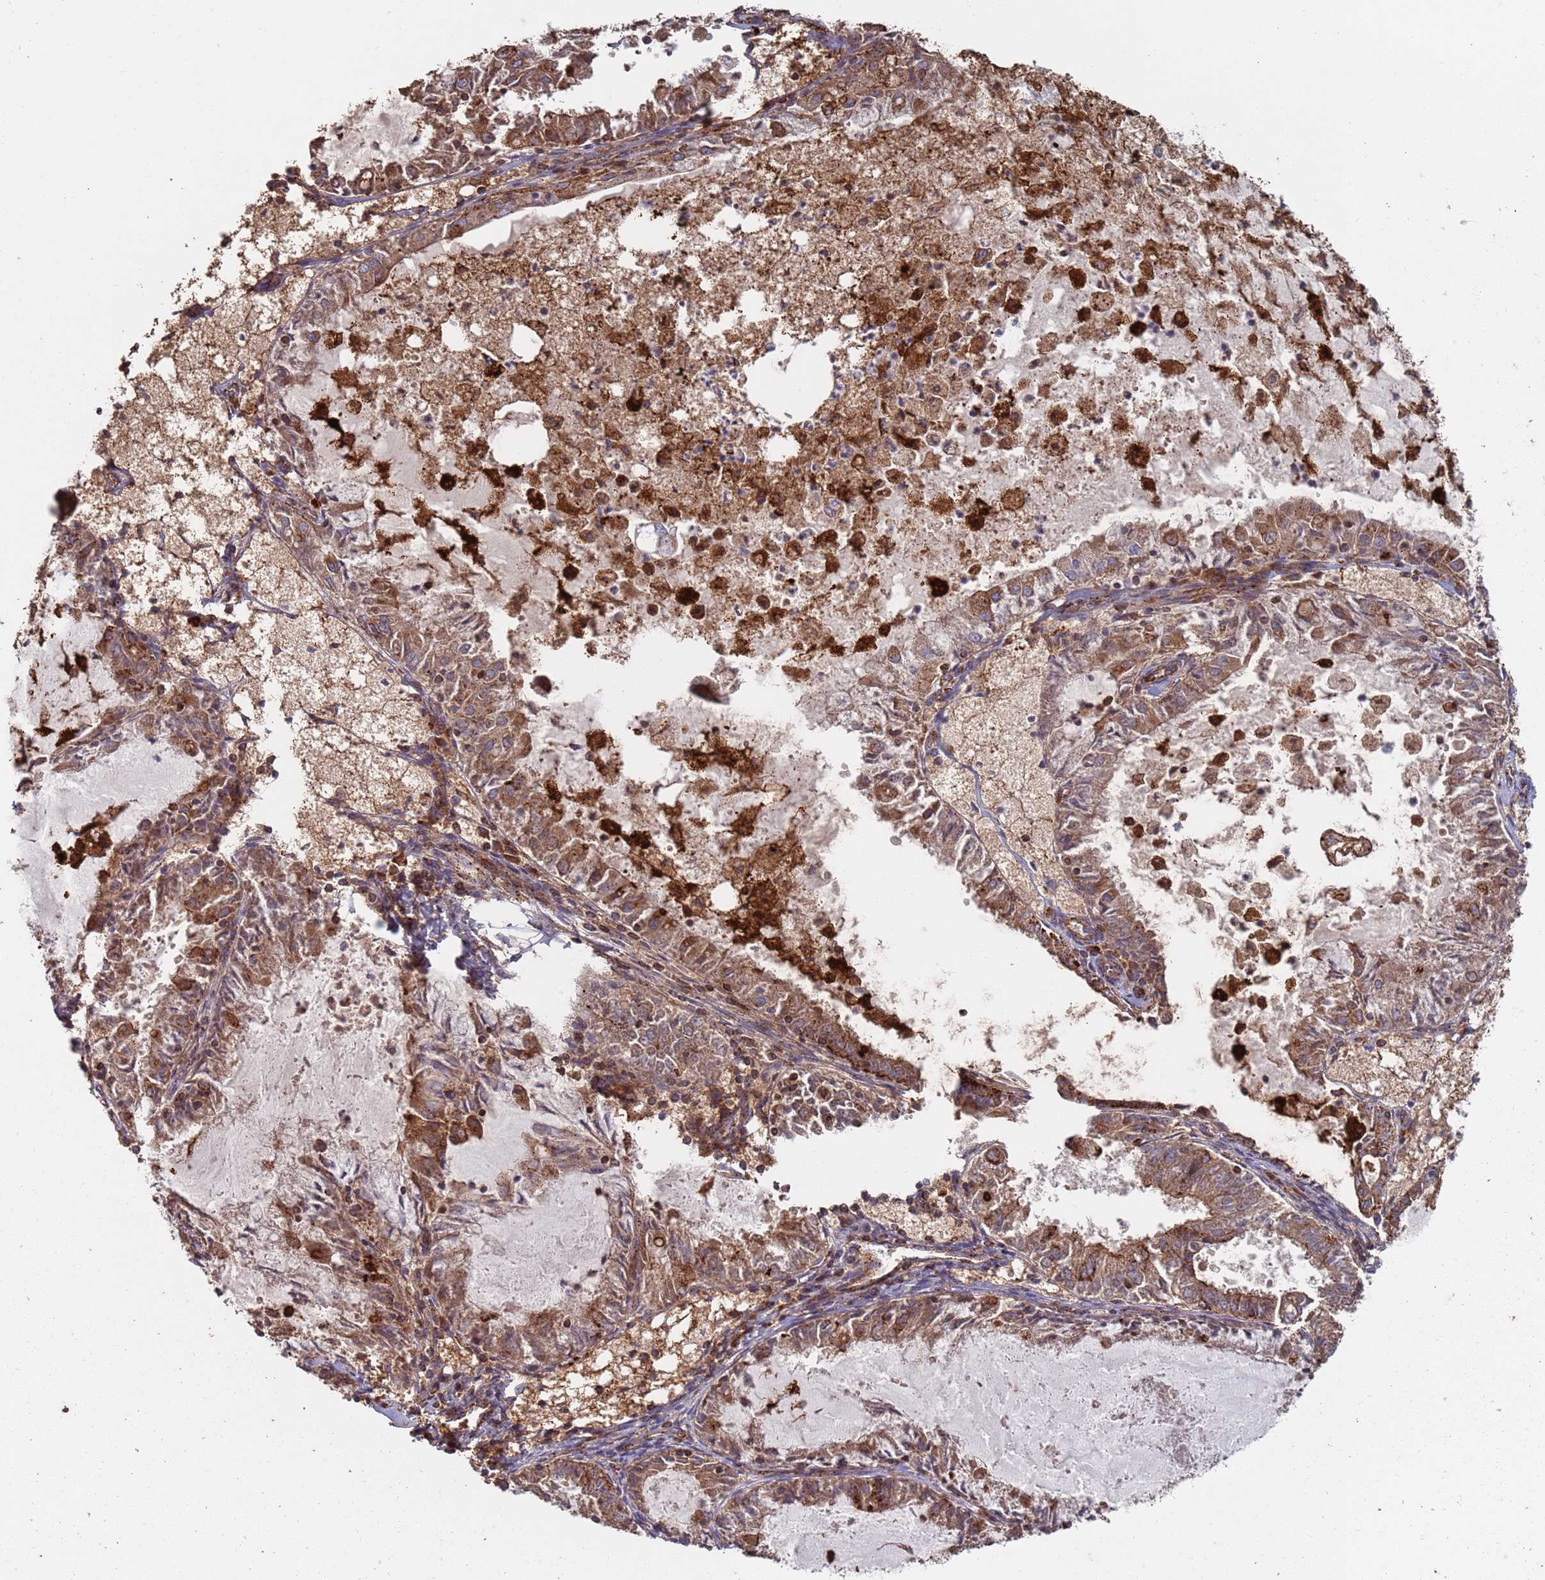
{"staining": {"intensity": "moderate", "quantity": ">75%", "location": "cytoplasmic/membranous"}, "tissue": "endometrial cancer", "cell_type": "Tumor cells", "image_type": "cancer", "snomed": [{"axis": "morphology", "description": "Adenocarcinoma, NOS"}, {"axis": "topography", "description": "Endometrium"}], "caption": "Tumor cells demonstrate moderate cytoplasmic/membranous positivity in about >75% of cells in adenocarcinoma (endometrial). (Stains: DAB in brown, nuclei in blue, Microscopy: brightfield microscopy at high magnification).", "gene": "MALRD1", "patient": {"sex": "female", "age": 57}}